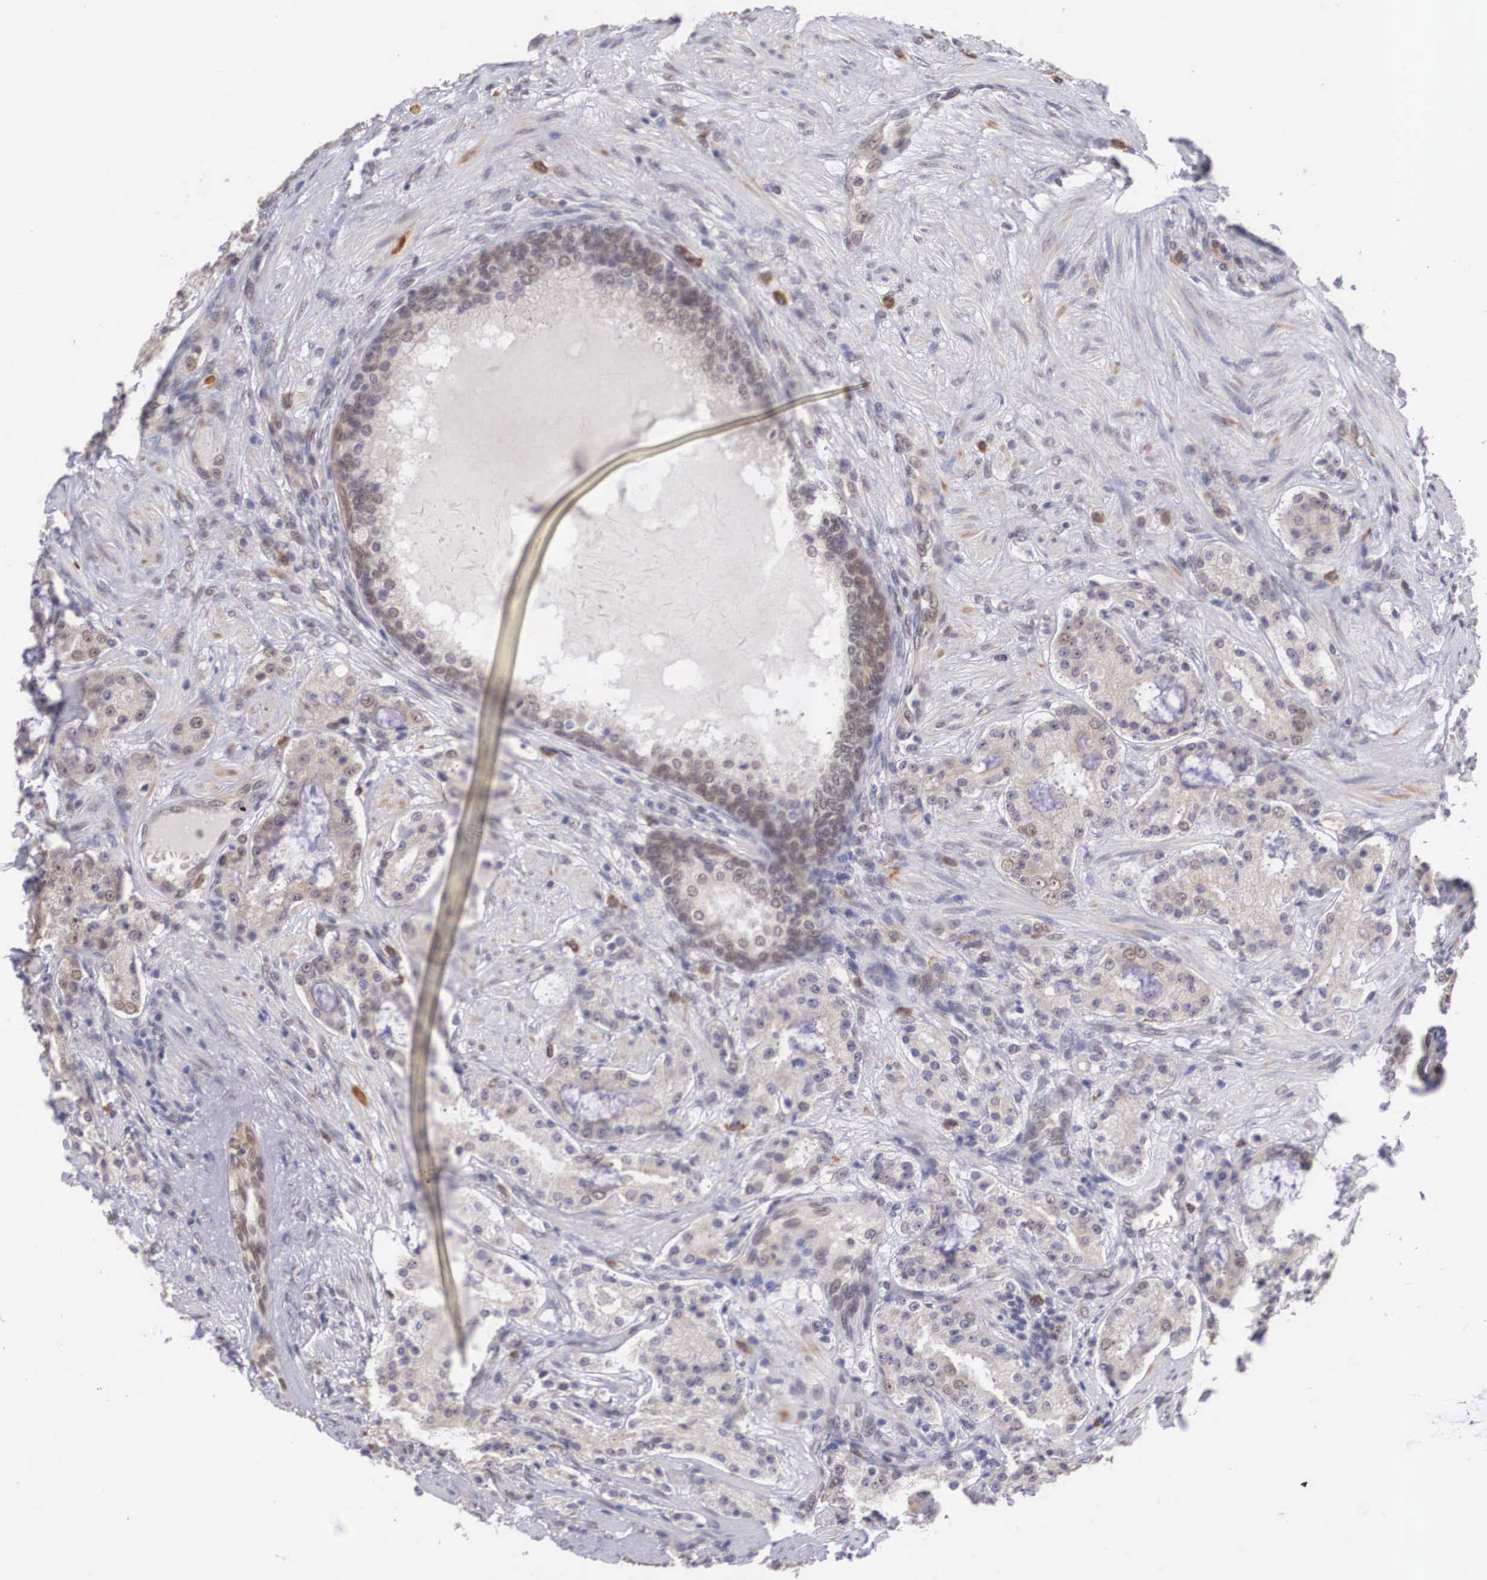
{"staining": {"intensity": "weak", "quantity": "25%-75%", "location": "cytoplasmic/membranous,nuclear"}, "tissue": "prostate cancer", "cell_type": "Tumor cells", "image_type": "cancer", "snomed": [{"axis": "morphology", "description": "Adenocarcinoma, Medium grade"}, {"axis": "topography", "description": "Prostate"}], "caption": "The immunohistochemical stain highlights weak cytoplasmic/membranous and nuclear positivity in tumor cells of prostate cancer (adenocarcinoma (medium-grade)) tissue.", "gene": "NINL", "patient": {"sex": "male", "age": 72}}